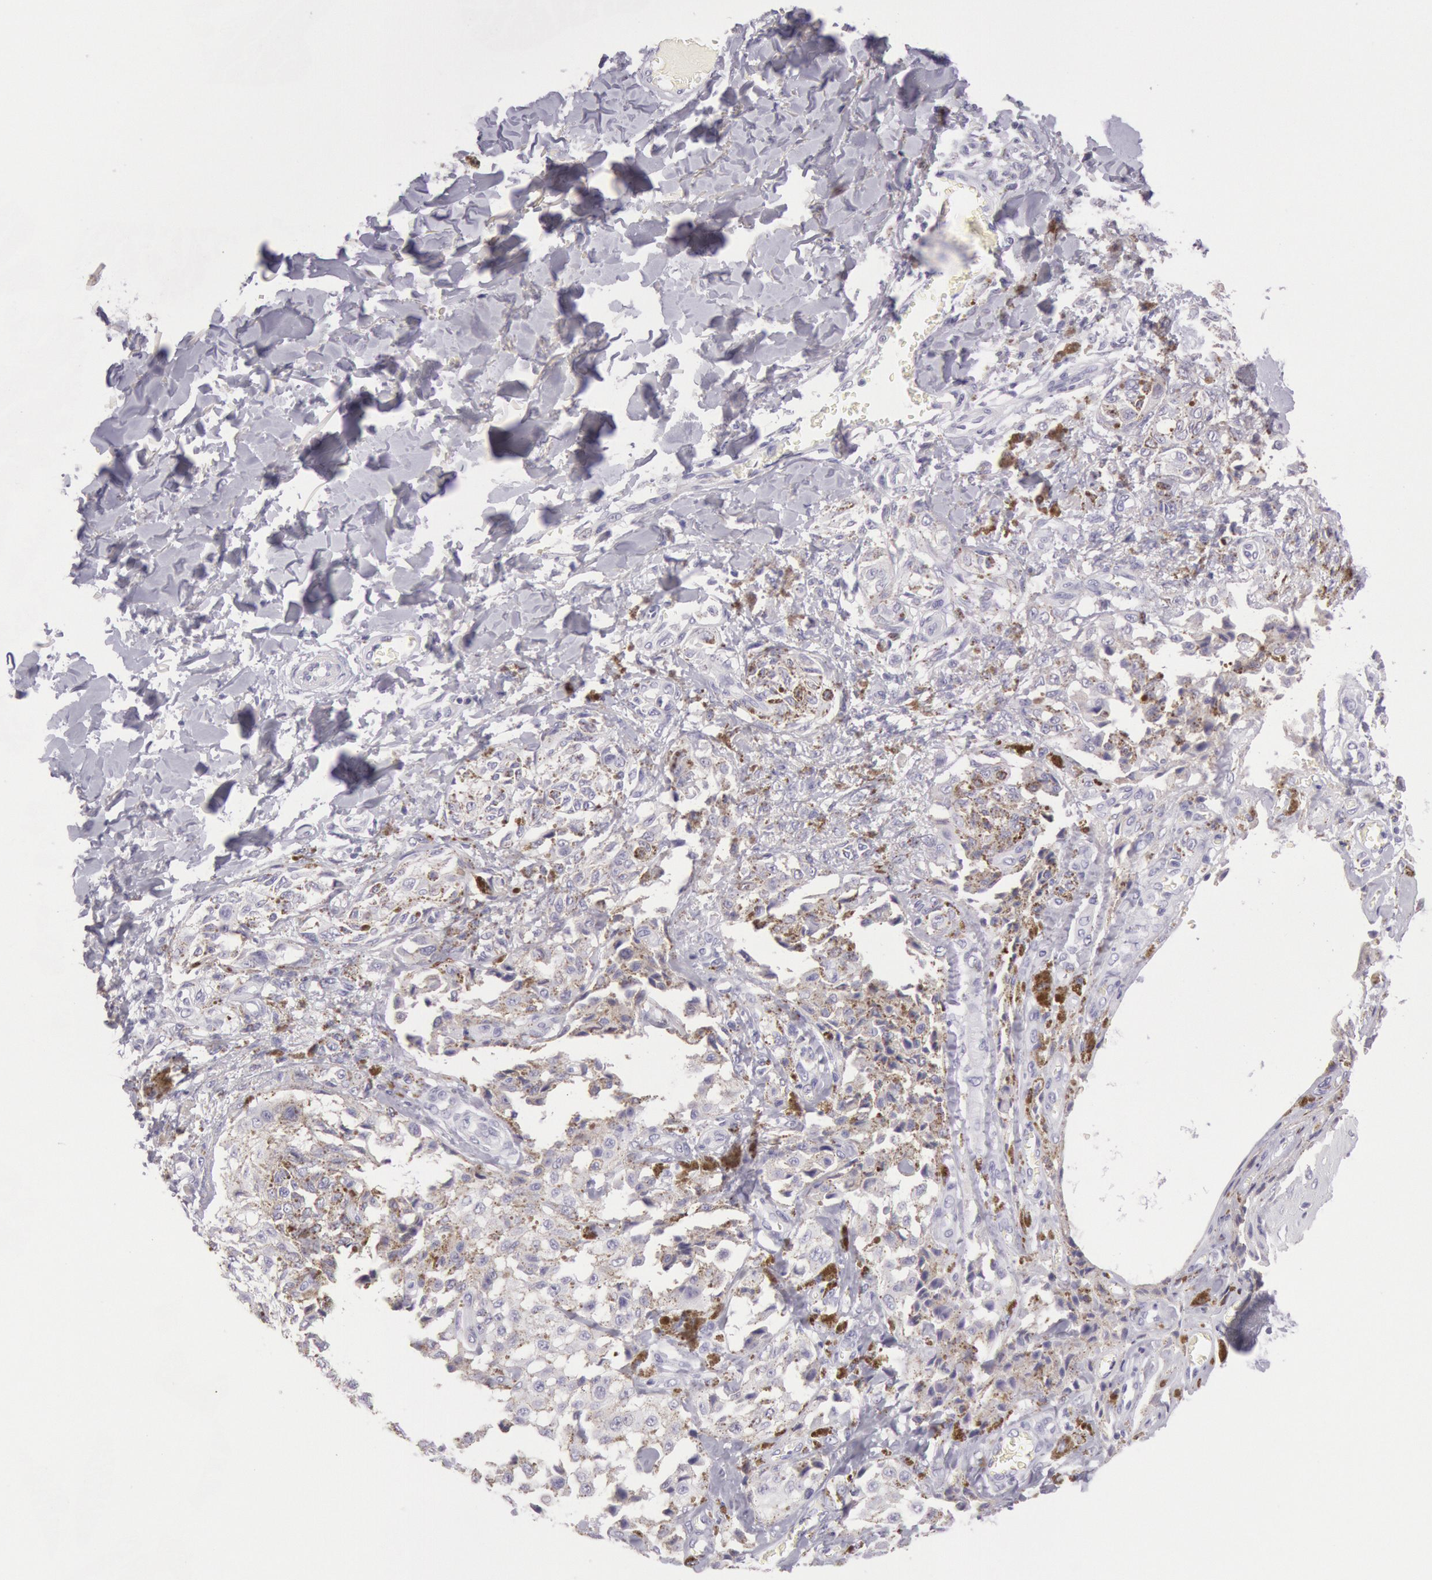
{"staining": {"intensity": "negative", "quantity": "none", "location": "none"}, "tissue": "melanoma", "cell_type": "Tumor cells", "image_type": "cancer", "snomed": [{"axis": "morphology", "description": "Malignant melanoma, NOS"}, {"axis": "topography", "description": "Skin"}], "caption": "This is an immunohistochemistry photomicrograph of human malignant melanoma. There is no expression in tumor cells.", "gene": "CKB", "patient": {"sex": "female", "age": 82}}